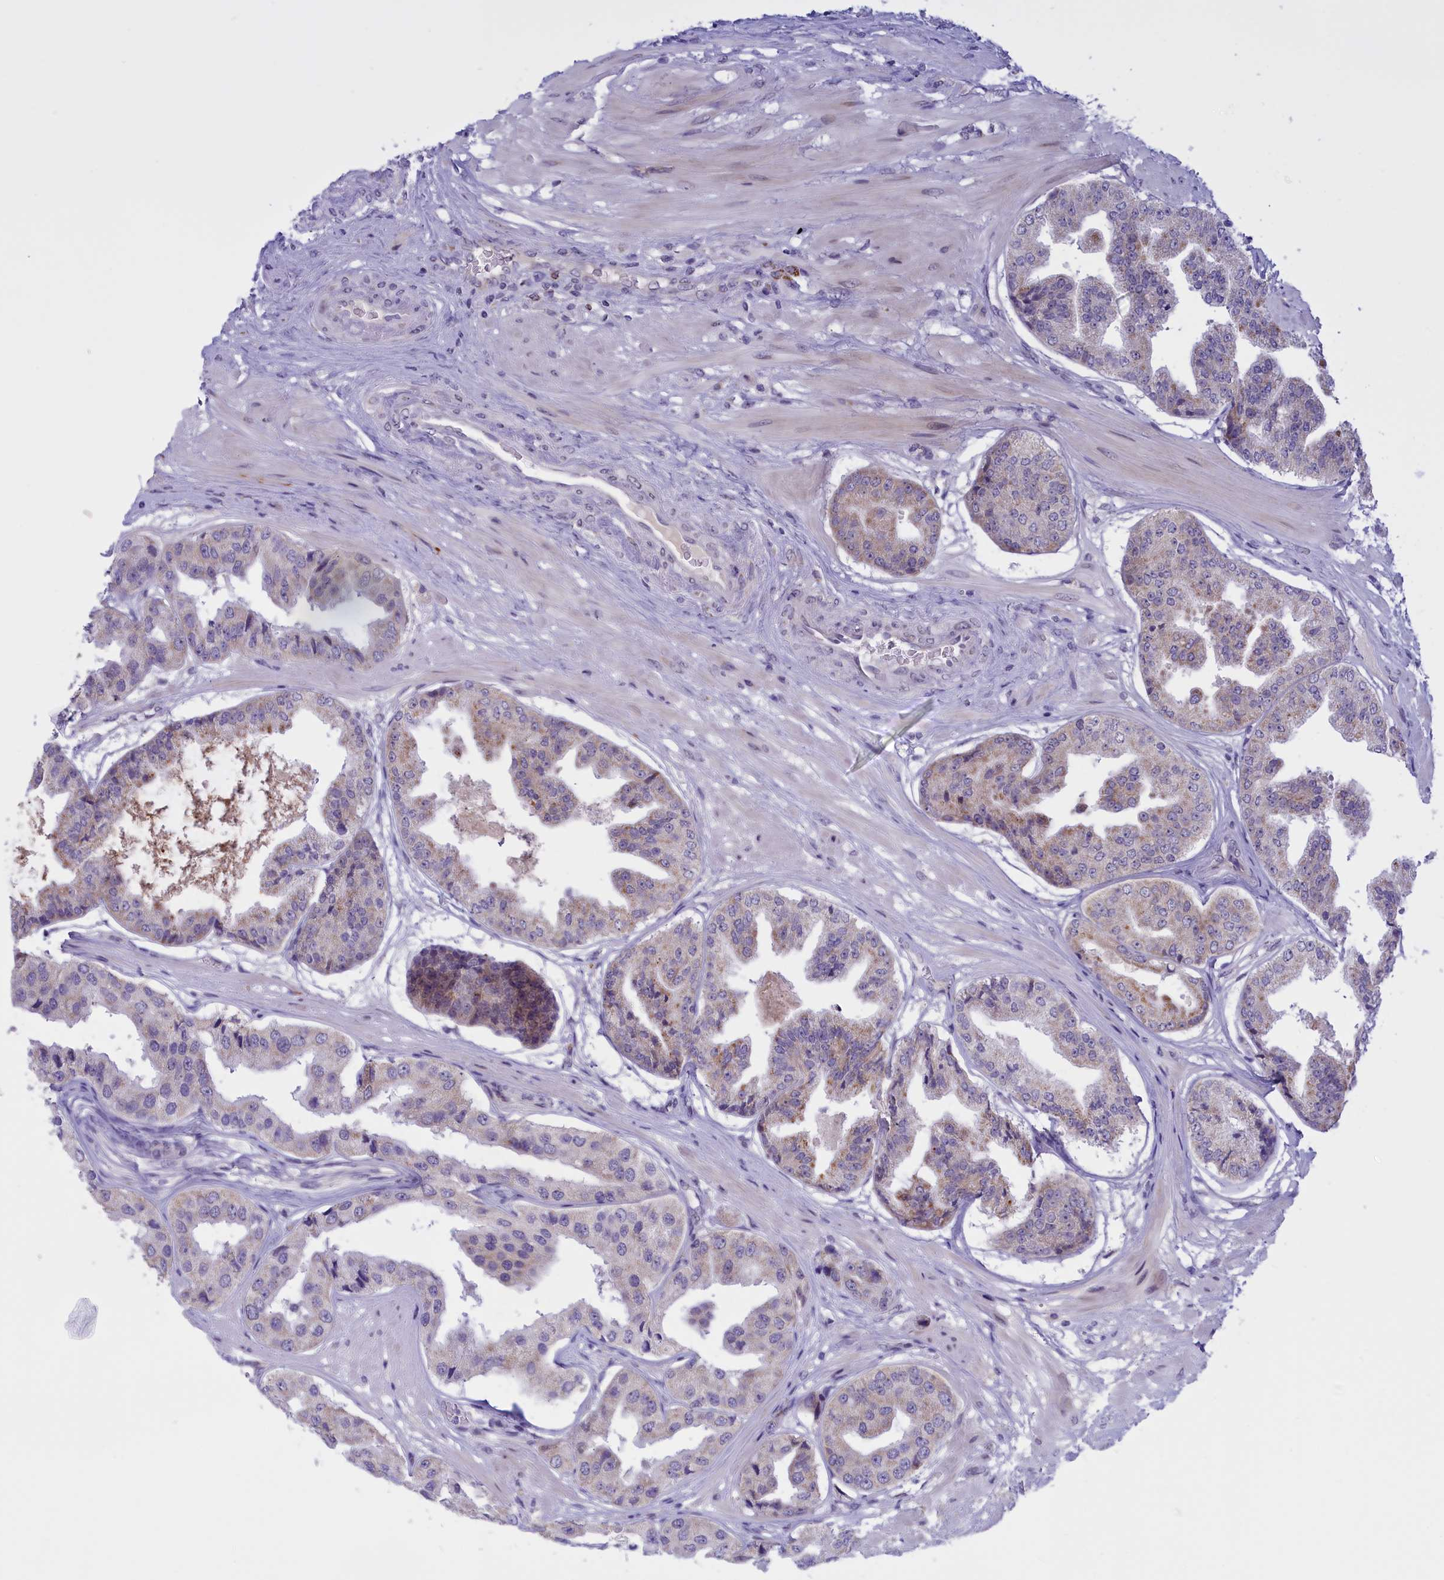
{"staining": {"intensity": "negative", "quantity": "none", "location": "none"}, "tissue": "prostate cancer", "cell_type": "Tumor cells", "image_type": "cancer", "snomed": [{"axis": "morphology", "description": "Adenocarcinoma, High grade"}, {"axis": "topography", "description": "Prostate"}], "caption": "A histopathology image of prostate cancer stained for a protein demonstrates no brown staining in tumor cells.", "gene": "FAM149B1", "patient": {"sex": "male", "age": 63}}